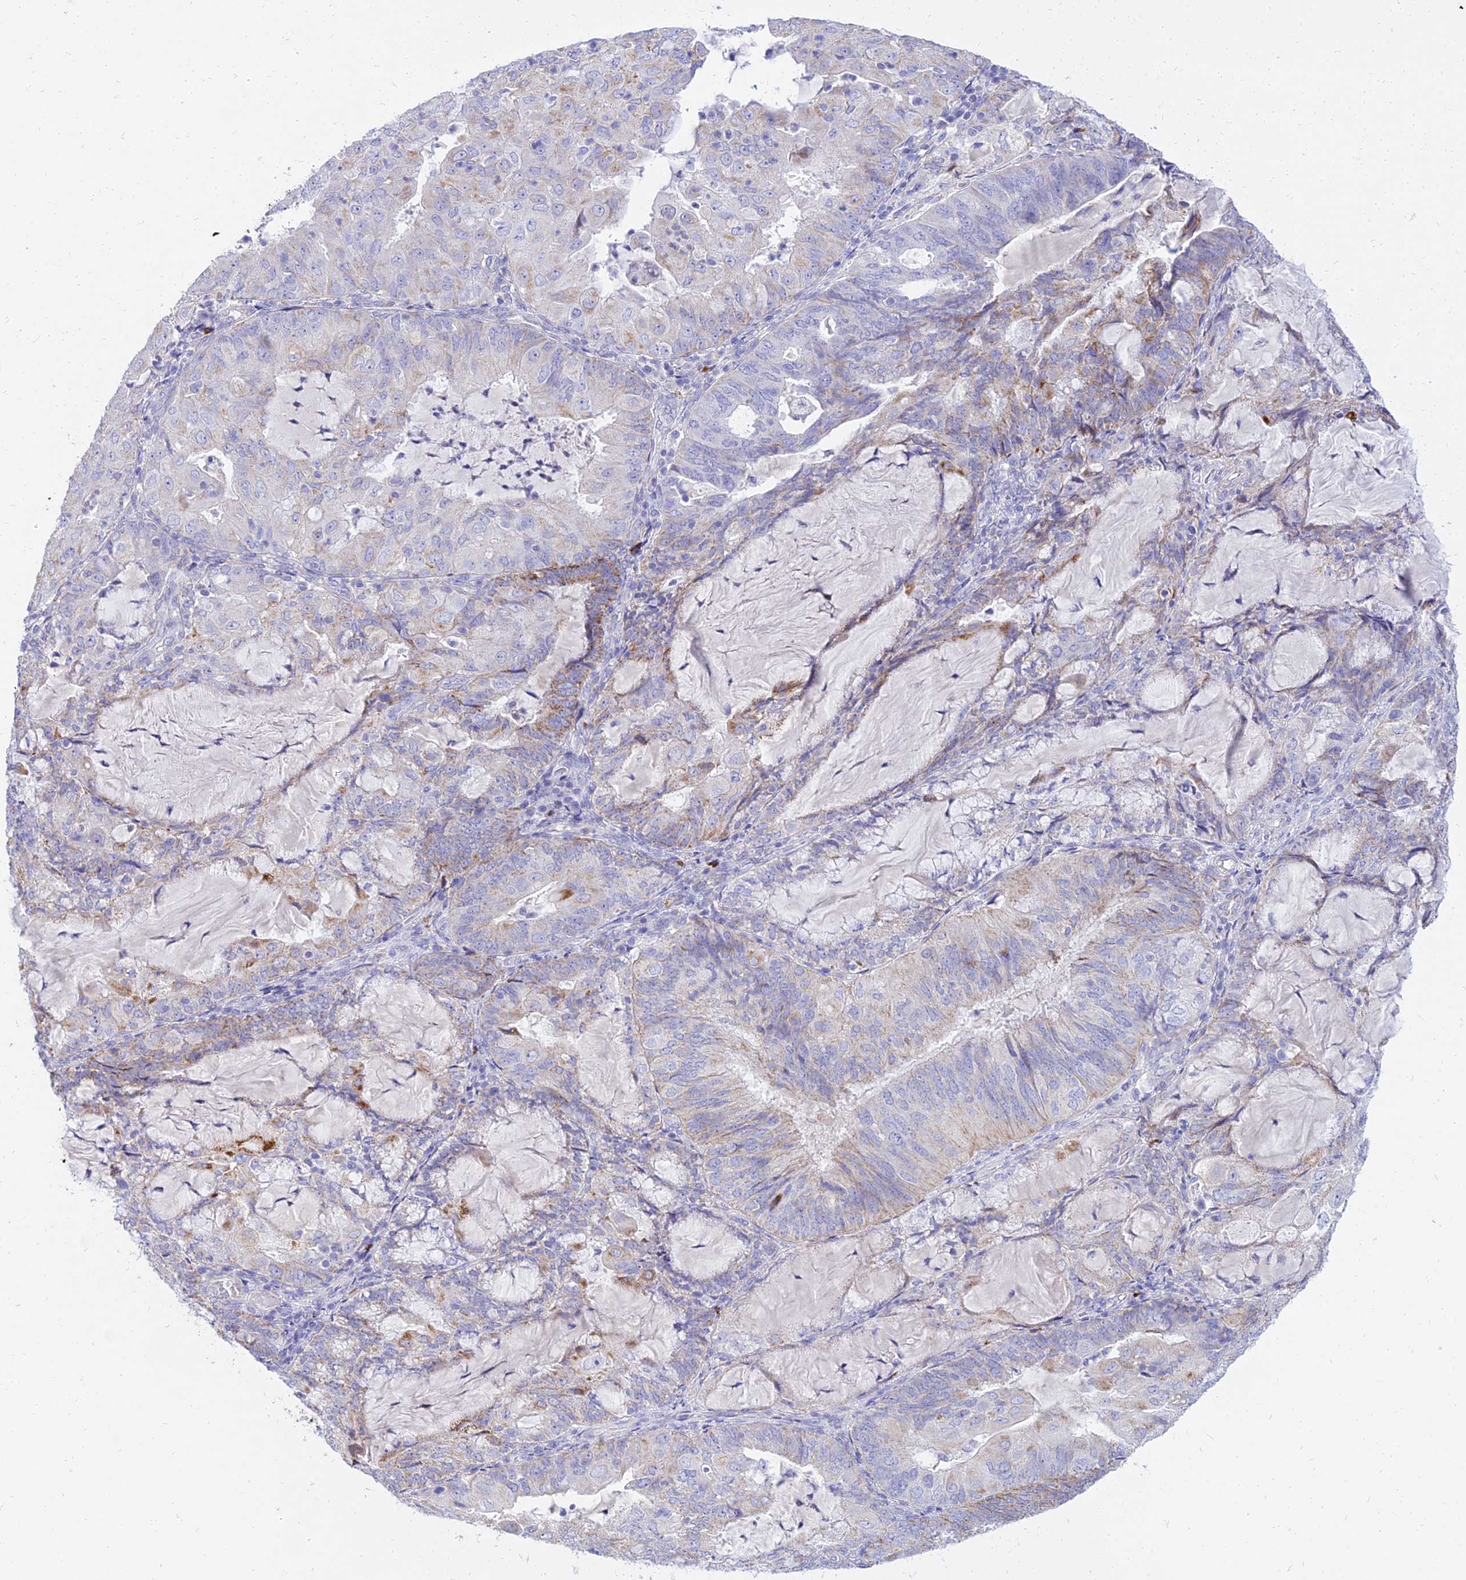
{"staining": {"intensity": "moderate", "quantity": "<25%", "location": "cytoplasmic/membranous"}, "tissue": "endometrial cancer", "cell_type": "Tumor cells", "image_type": "cancer", "snomed": [{"axis": "morphology", "description": "Adenocarcinoma, NOS"}, {"axis": "topography", "description": "Endometrium"}], "caption": "A micrograph showing moderate cytoplasmic/membranous staining in approximately <25% of tumor cells in endometrial cancer (adenocarcinoma), as visualized by brown immunohistochemical staining.", "gene": "PKN3", "patient": {"sex": "female", "age": 81}}